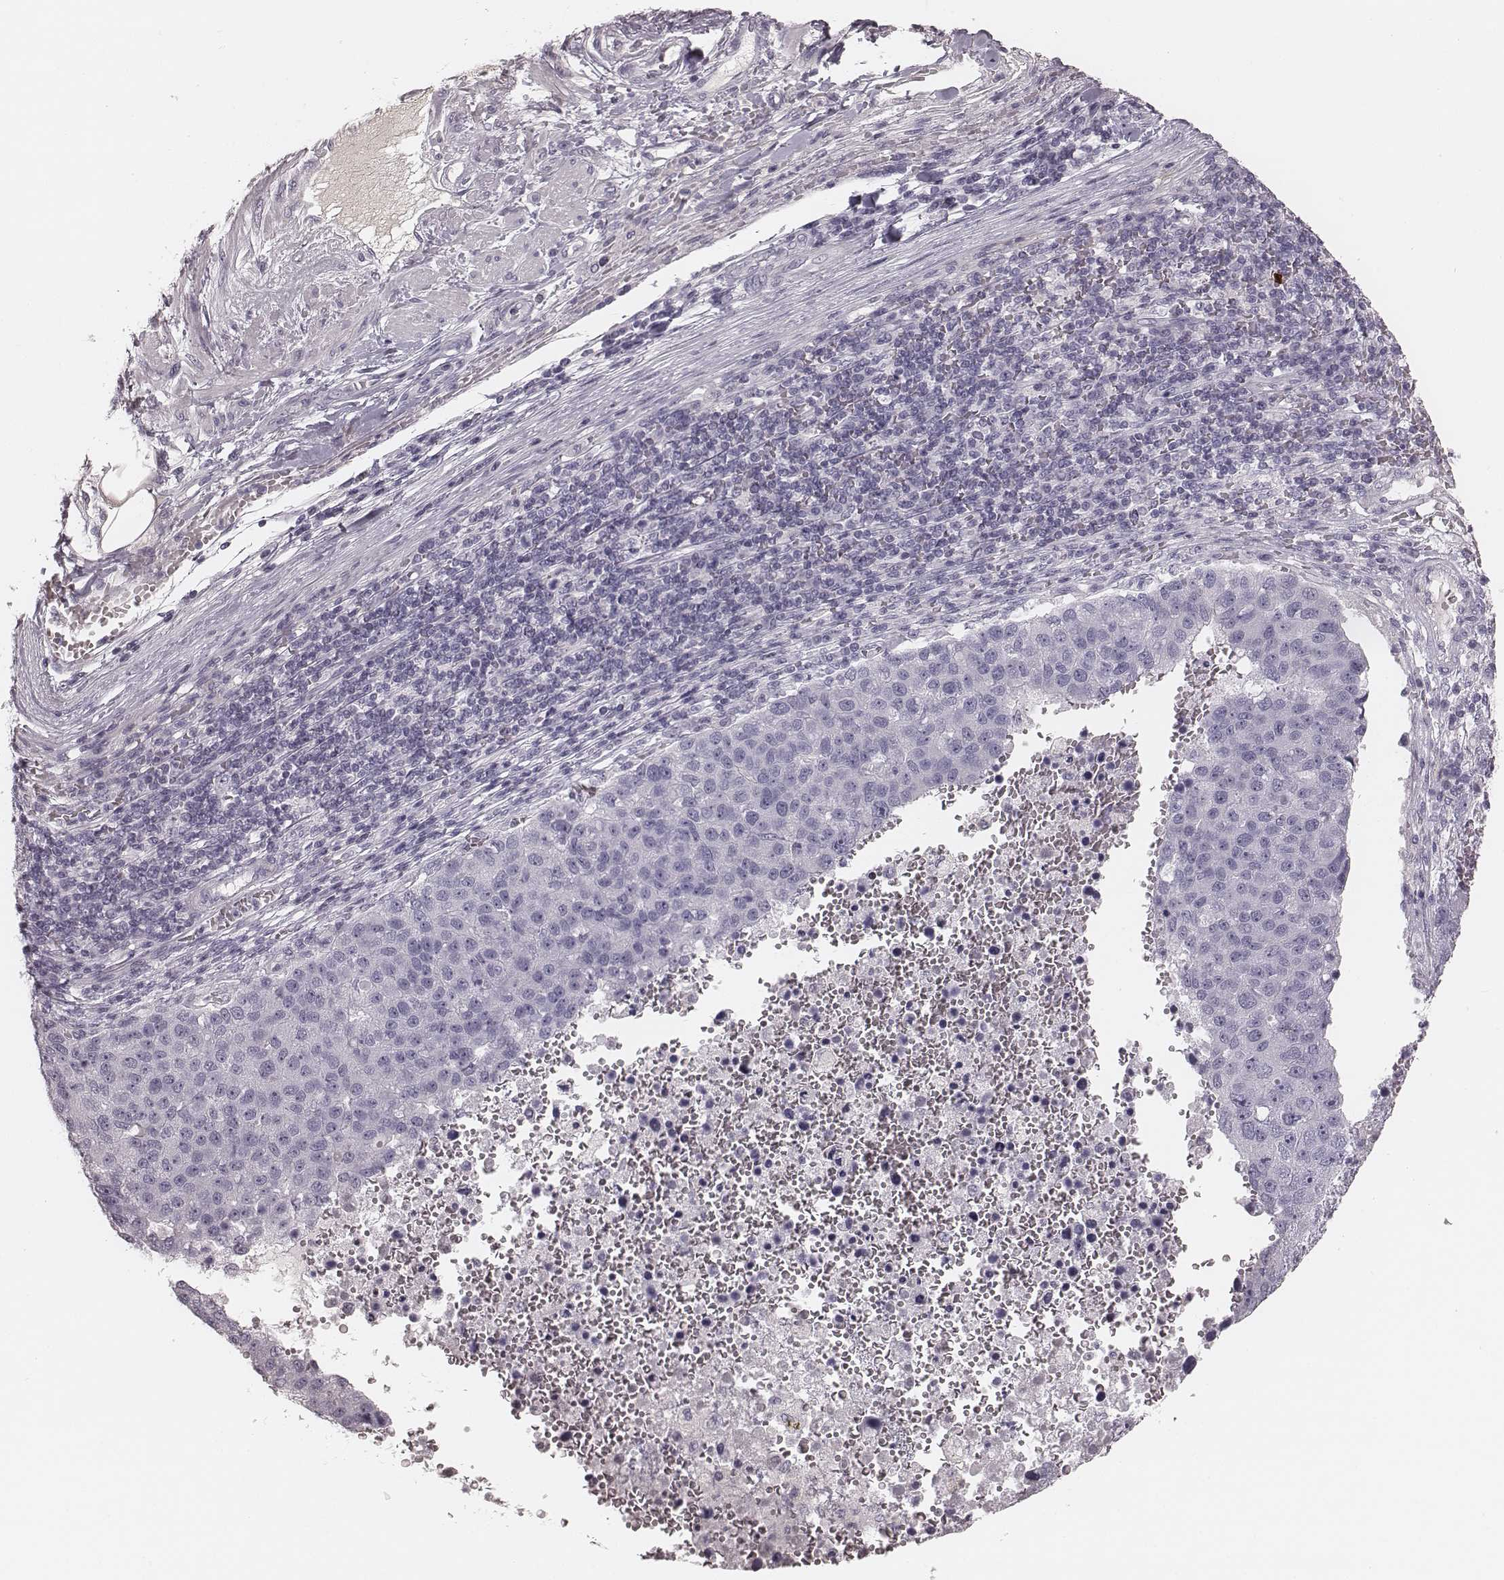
{"staining": {"intensity": "negative", "quantity": "none", "location": "none"}, "tissue": "pancreatic cancer", "cell_type": "Tumor cells", "image_type": "cancer", "snomed": [{"axis": "morphology", "description": "Adenocarcinoma, NOS"}, {"axis": "topography", "description": "Pancreas"}], "caption": "An immunohistochemistry (IHC) histopathology image of pancreatic cancer is shown. There is no staining in tumor cells of pancreatic cancer.", "gene": "S100Z", "patient": {"sex": "female", "age": 61}}